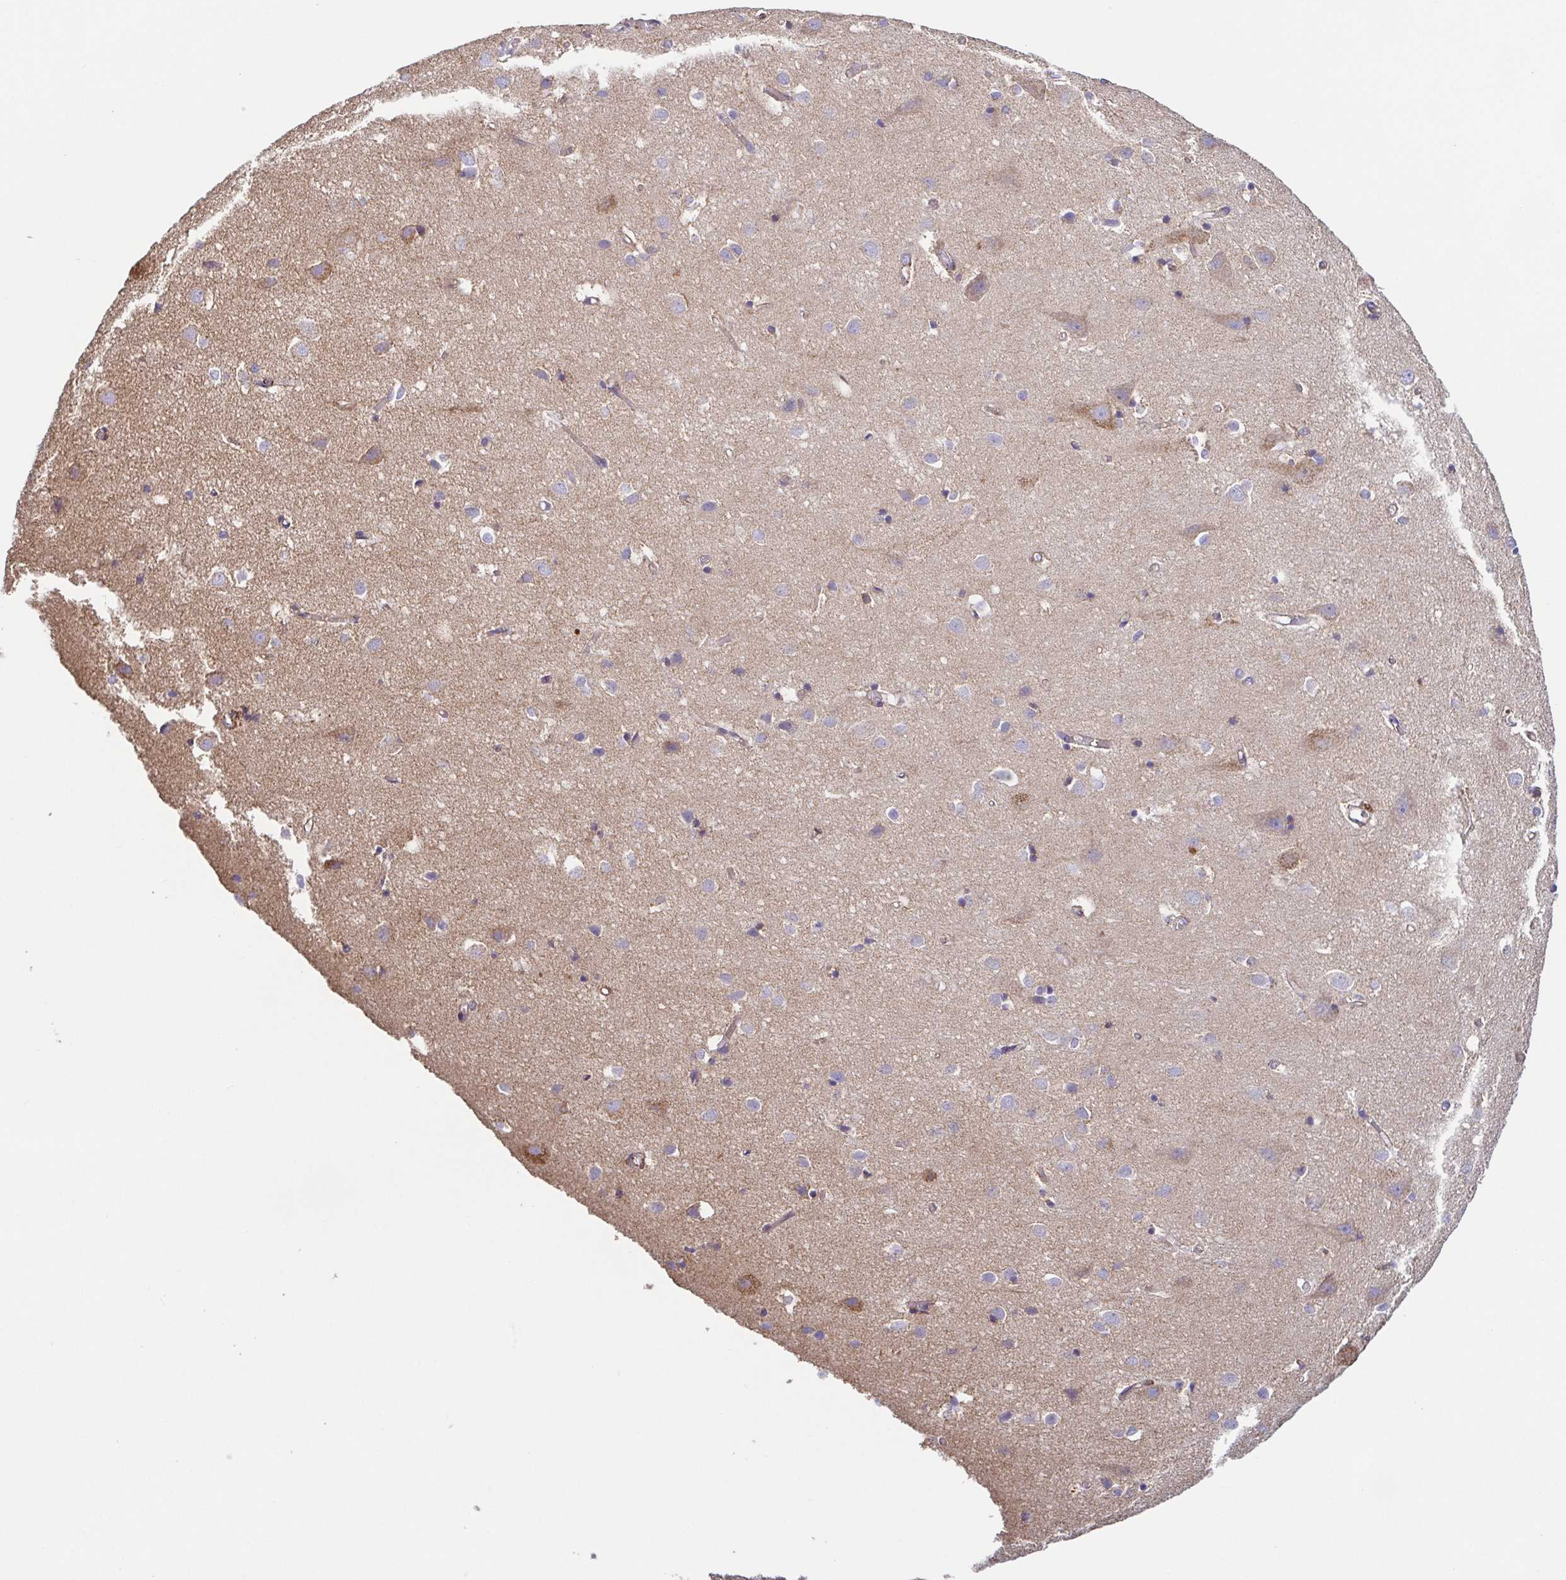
{"staining": {"intensity": "negative", "quantity": "none", "location": "none"}, "tissue": "cerebral cortex", "cell_type": "Endothelial cells", "image_type": "normal", "snomed": [{"axis": "morphology", "description": "Normal tissue, NOS"}, {"axis": "topography", "description": "Cerebral cortex"}], "caption": "Immunohistochemical staining of normal cerebral cortex reveals no significant staining in endothelial cells.", "gene": "GINM1", "patient": {"sex": "male", "age": 70}}